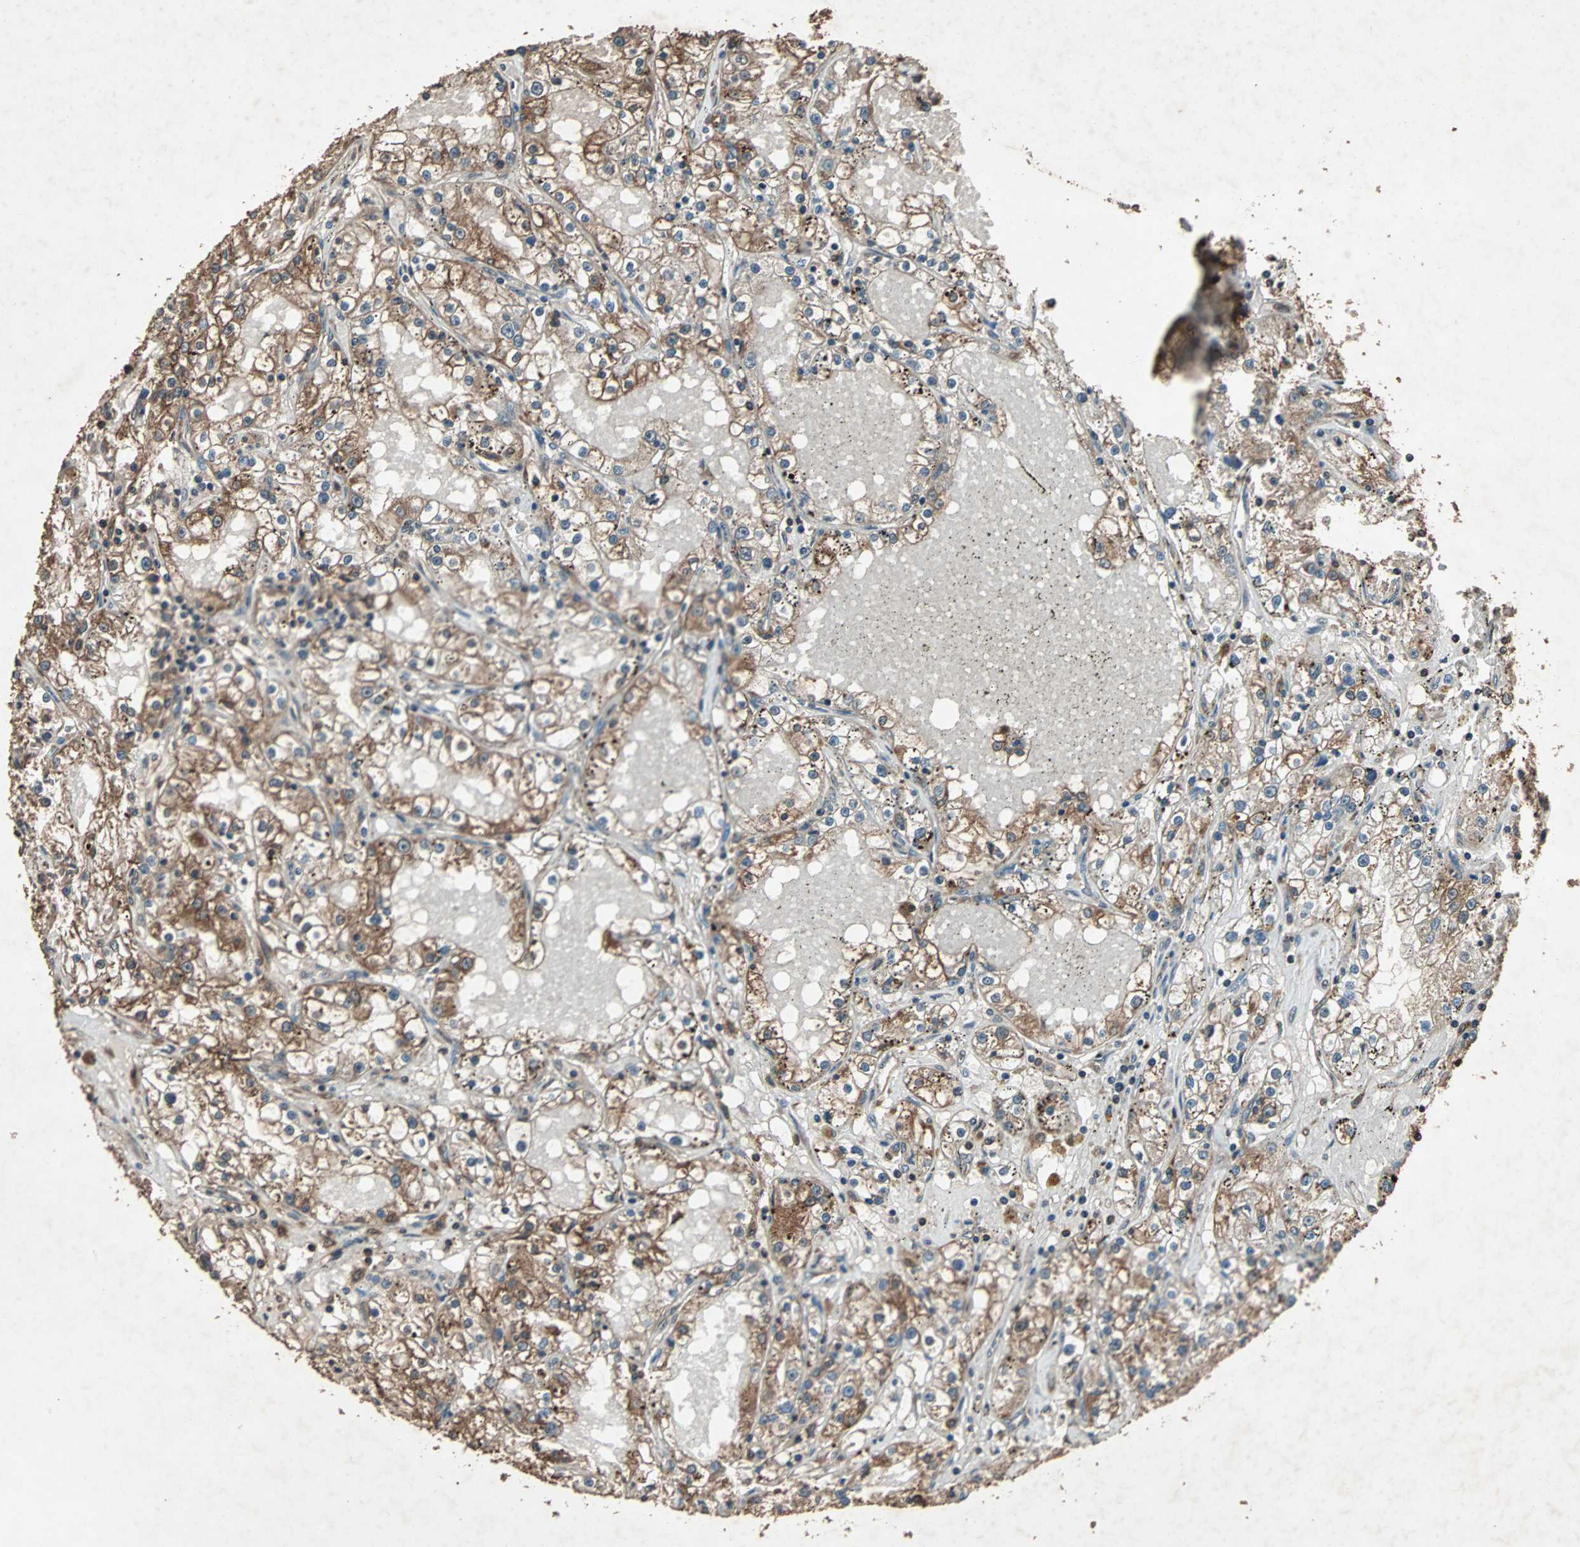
{"staining": {"intensity": "moderate", "quantity": ">75%", "location": "cytoplasmic/membranous"}, "tissue": "renal cancer", "cell_type": "Tumor cells", "image_type": "cancer", "snomed": [{"axis": "morphology", "description": "Adenocarcinoma, NOS"}, {"axis": "topography", "description": "Kidney"}], "caption": "Moderate cytoplasmic/membranous protein staining is seen in about >75% of tumor cells in adenocarcinoma (renal).", "gene": "LAMTOR5", "patient": {"sex": "male", "age": 56}}